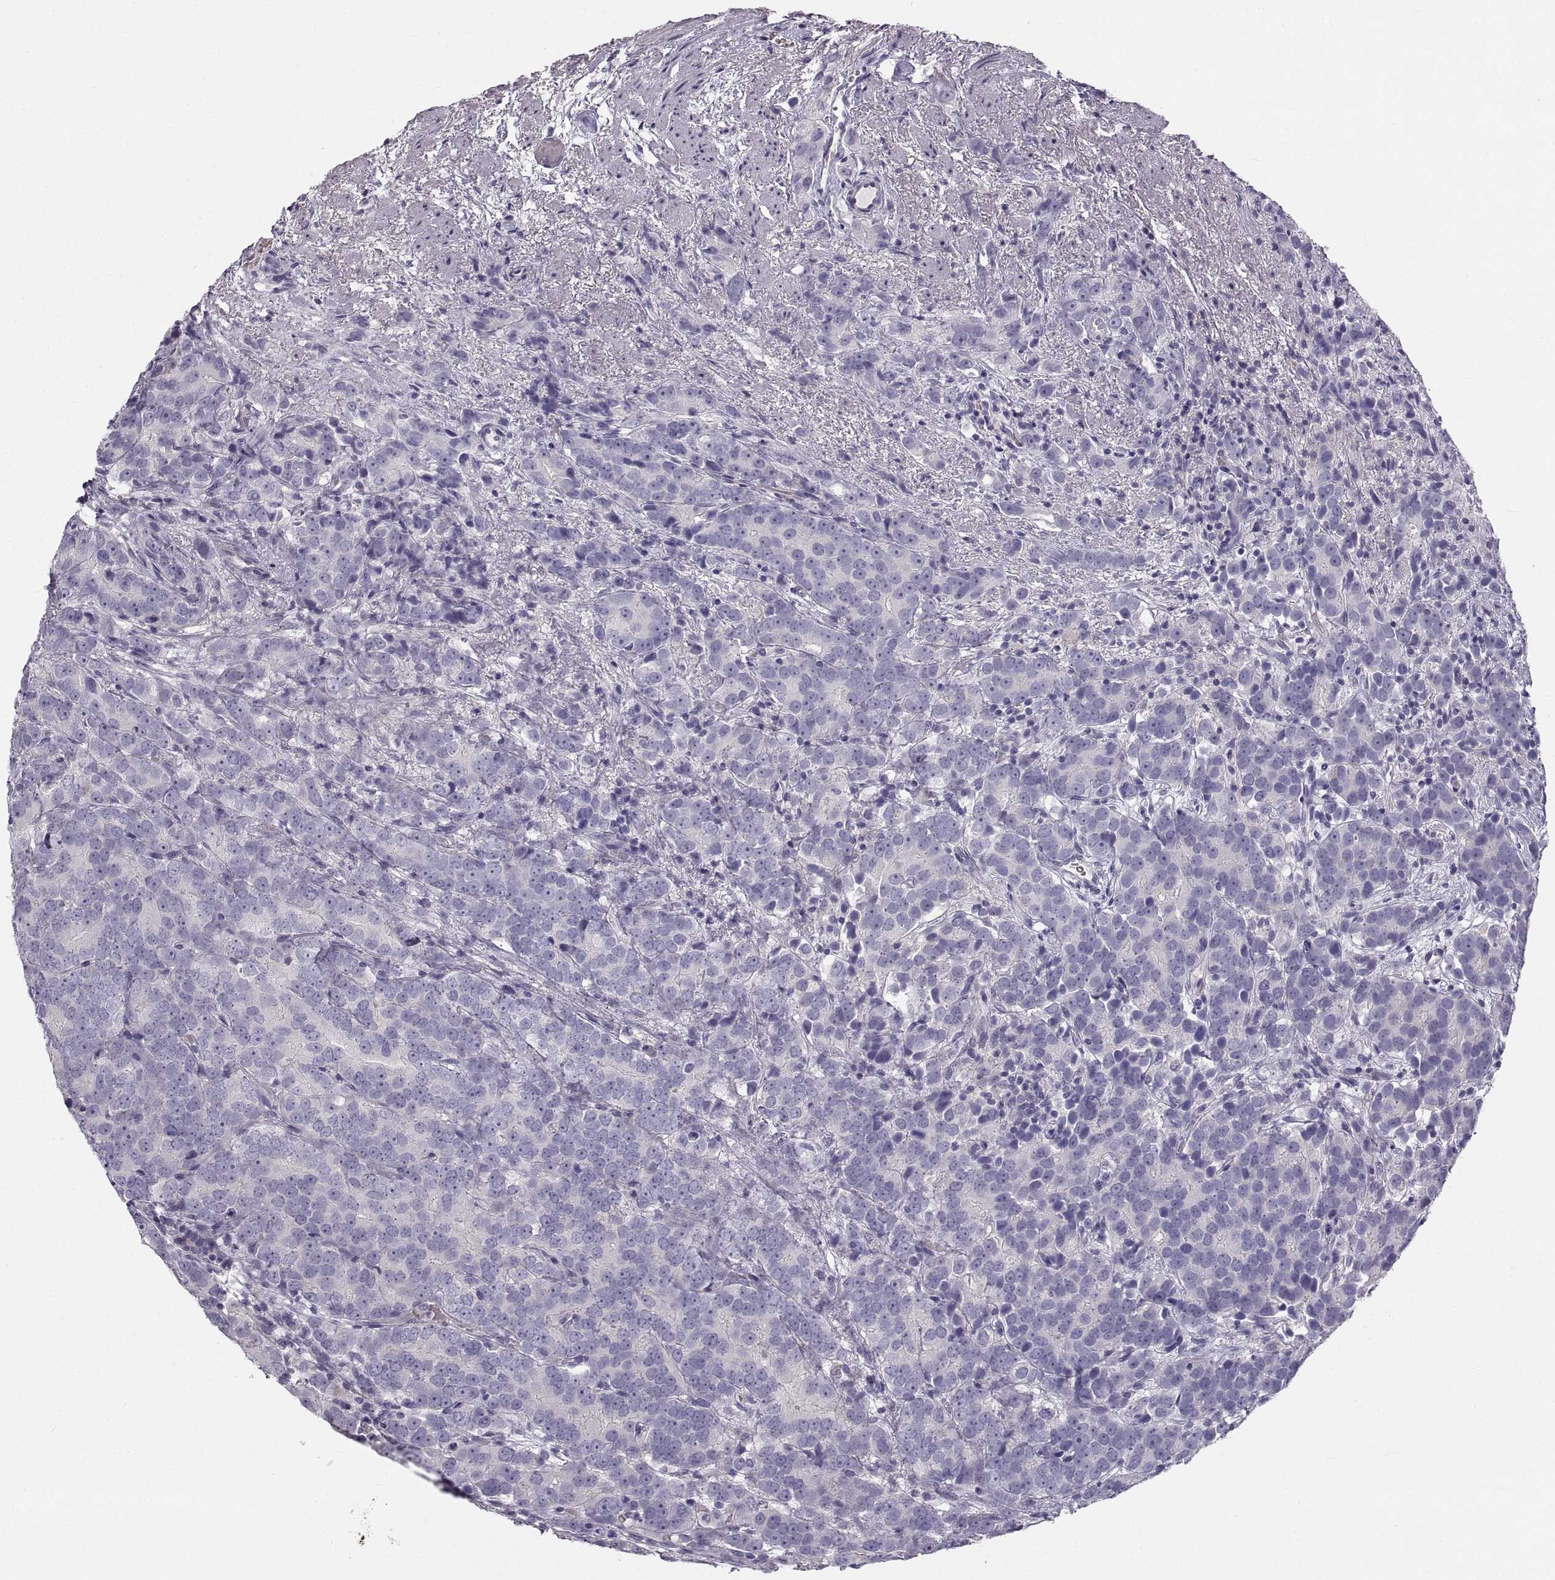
{"staining": {"intensity": "negative", "quantity": "none", "location": "none"}, "tissue": "prostate cancer", "cell_type": "Tumor cells", "image_type": "cancer", "snomed": [{"axis": "morphology", "description": "Adenocarcinoma, High grade"}, {"axis": "topography", "description": "Prostate"}], "caption": "Photomicrograph shows no protein expression in tumor cells of prostate high-grade adenocarcinoma tissue.", "gene": "CRYBB3", "patient": {"sex": "male", "age": 90}}